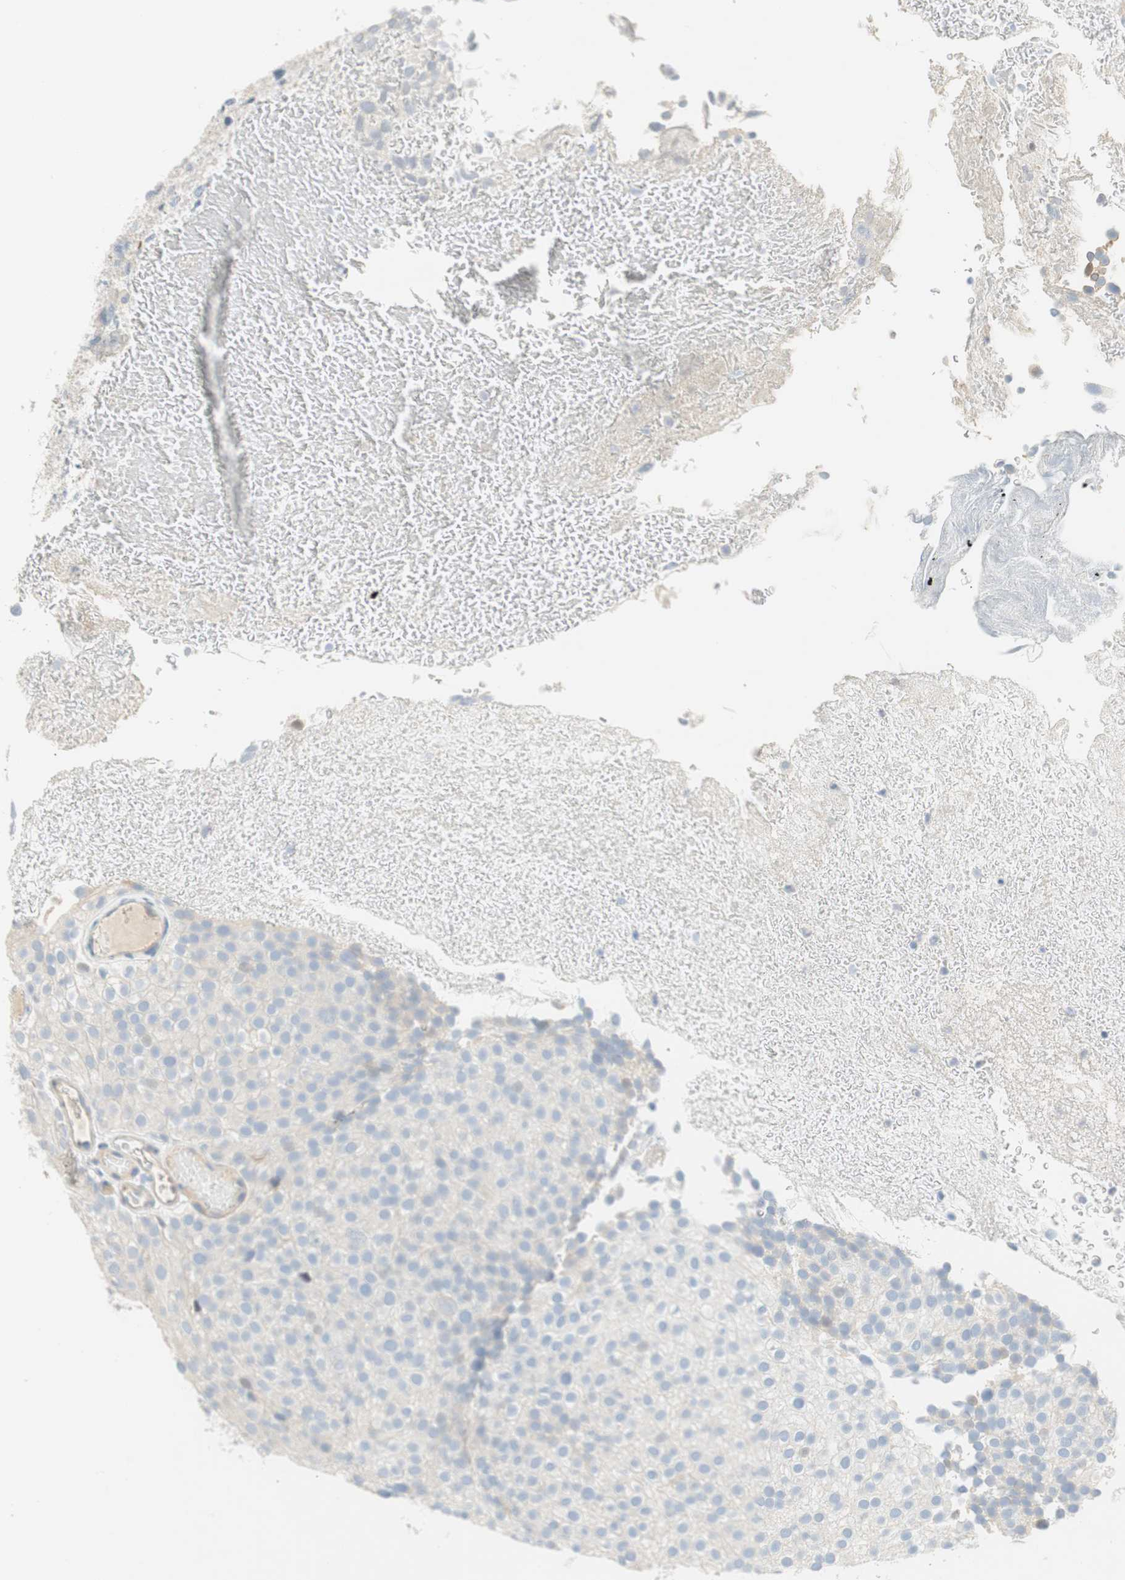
{"staining": {"intensity": "negative", "quantity": "none", "location": "none"}, "tissue": "urothelial cancer", "cell_type": "Tumor cells", "image_type": "cancer", "snomed": [{"axis": "morphology", "description": "Urothelial carcinoma, Low grade"}, {"axis": "topography", "description": "Urinary bladder"}], "caption": "IHC photomicrograph of urothelial cancer stained for a protein (brown), which demonstrates no staining in tumor cells. (Brightfield microscopy of DAB (3,3'-diaminobenzidine) immunohistochemistry at high magnification).", "gene": "CCM2L", "patient": {"sex": "male", "age": 78}}